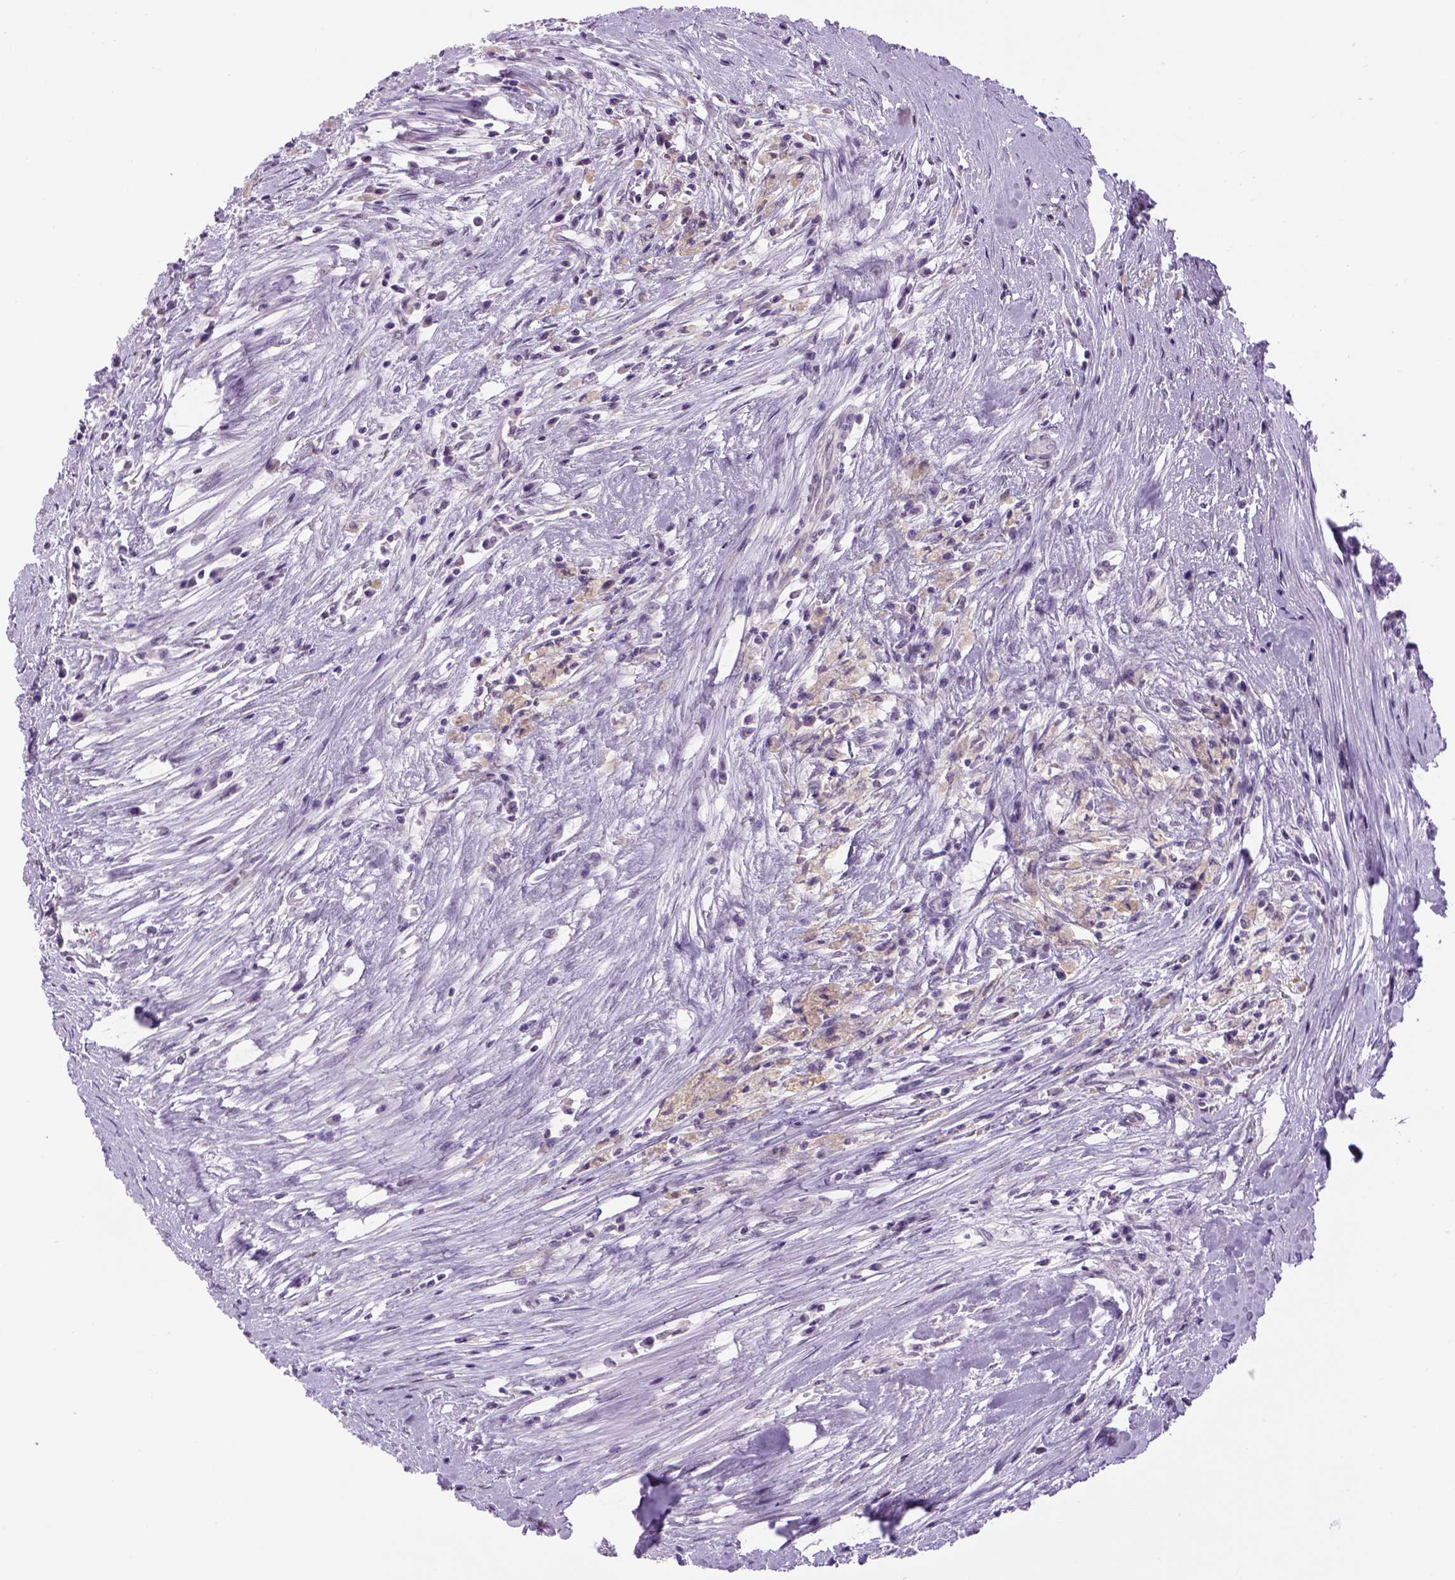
{"staining": {"intensity": "negative", "quantity": "none", "location": "none"}, "tissue": "testis cancer", "cell_type": "Tumor cells", "image_type": "cancer", "snomed": [{"axis": "morphology", "description": "Carcinoma, Embryonal, NOS"}, {"axis": "topography", "description": "Testis"}], "caption": "Tumor cells are negative for brown protein staining in embryonal carcinoma (testis).", "gene": "DBH", "patient": {"sex": "male", "age": 37}}